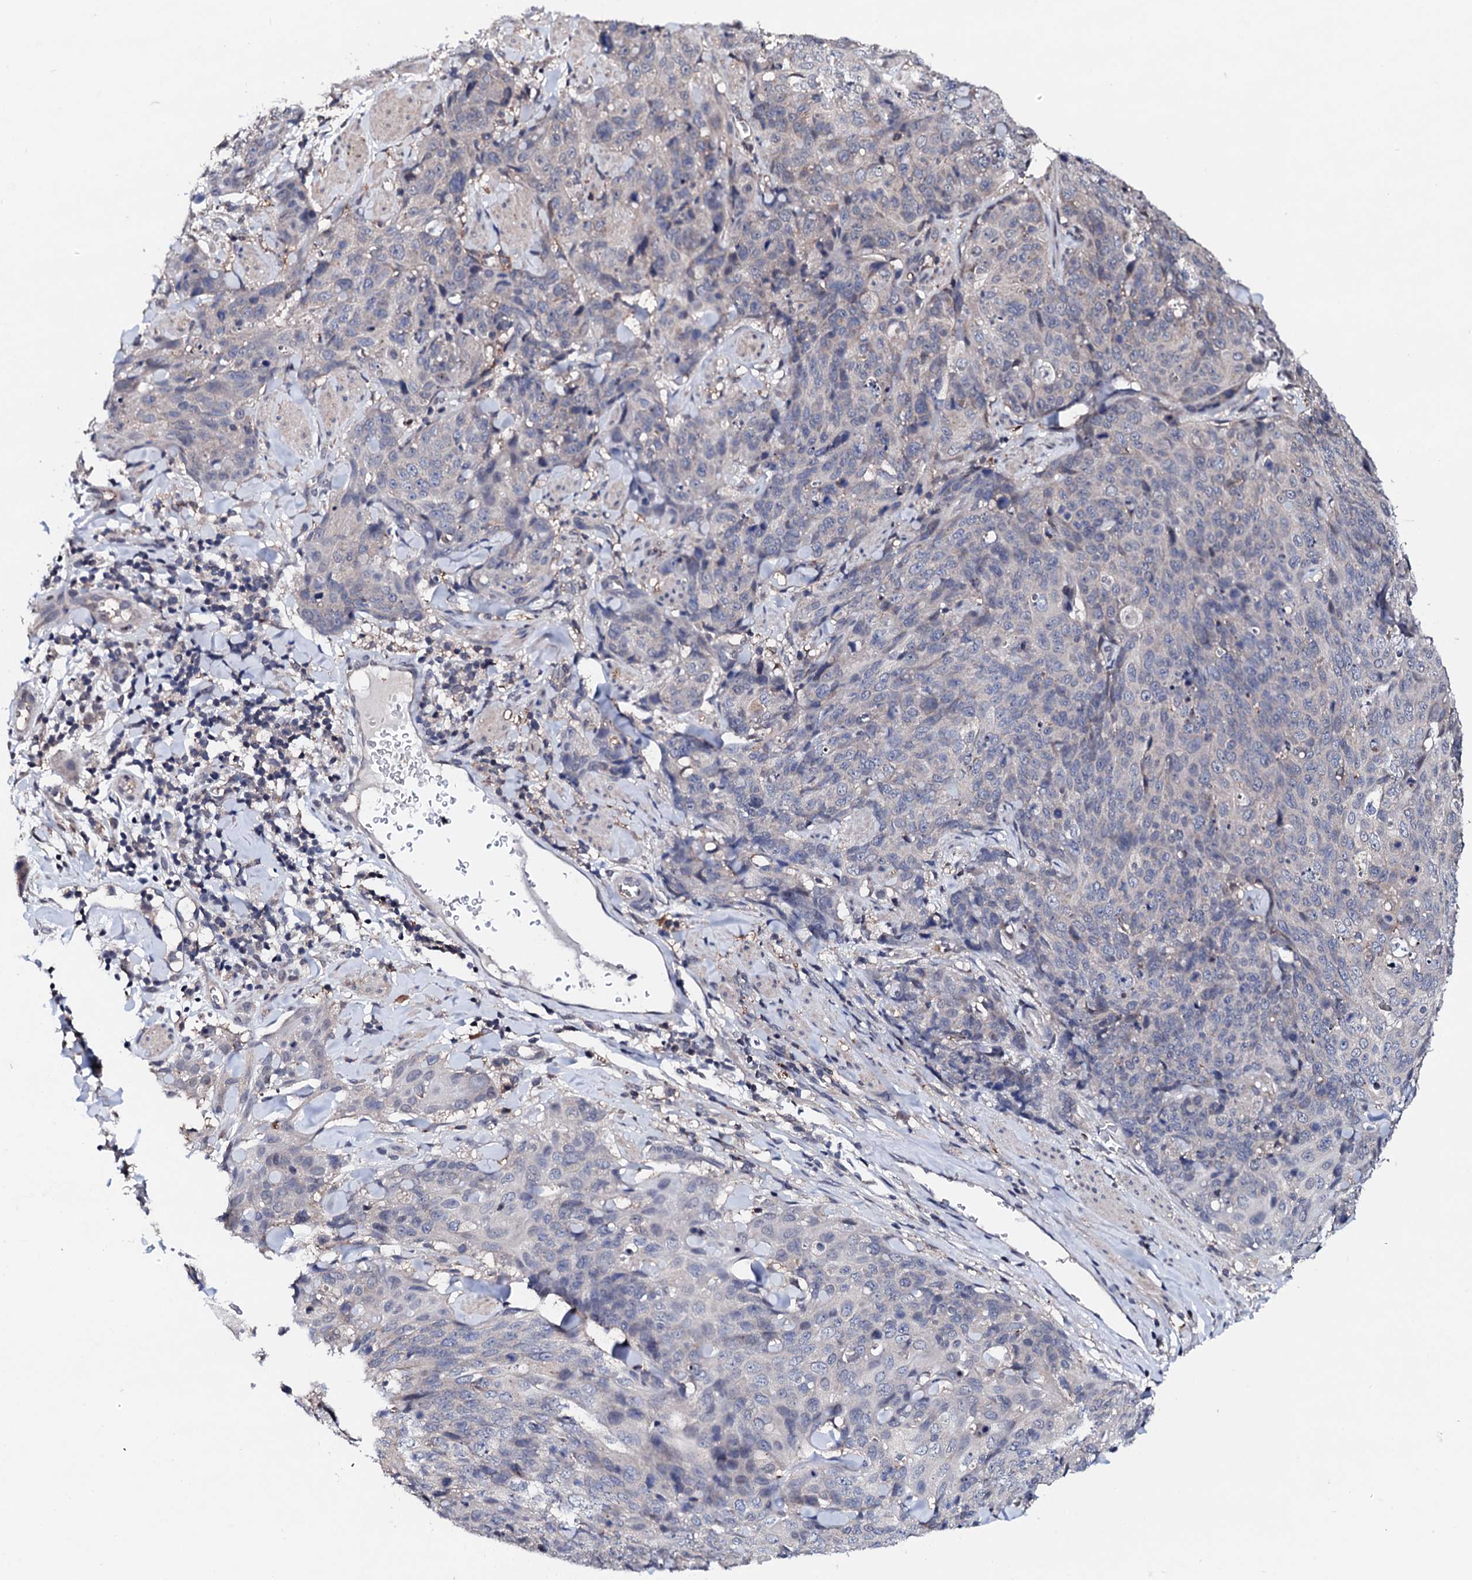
{"staining": {"intensity": "negative", "quantity": "none", "location": "none"}, "tissue": "skin cancer", "cell_type": "Tumor cells", "image_type": "cancer", "snomed": [{"axis": "morphology", "description": "Squamous cell carcinoma, NOS"}, {"axis": "topography", "description": "Skin"}, {"axis": "topography", "description": "Vulva"}], "caption": "Micrograph shows no significant protein staining in tumor cells of skin cancer (squamous cell carcinoma).", "gene": "EDC3", "patient": {"sex": "female", "age": 85}}